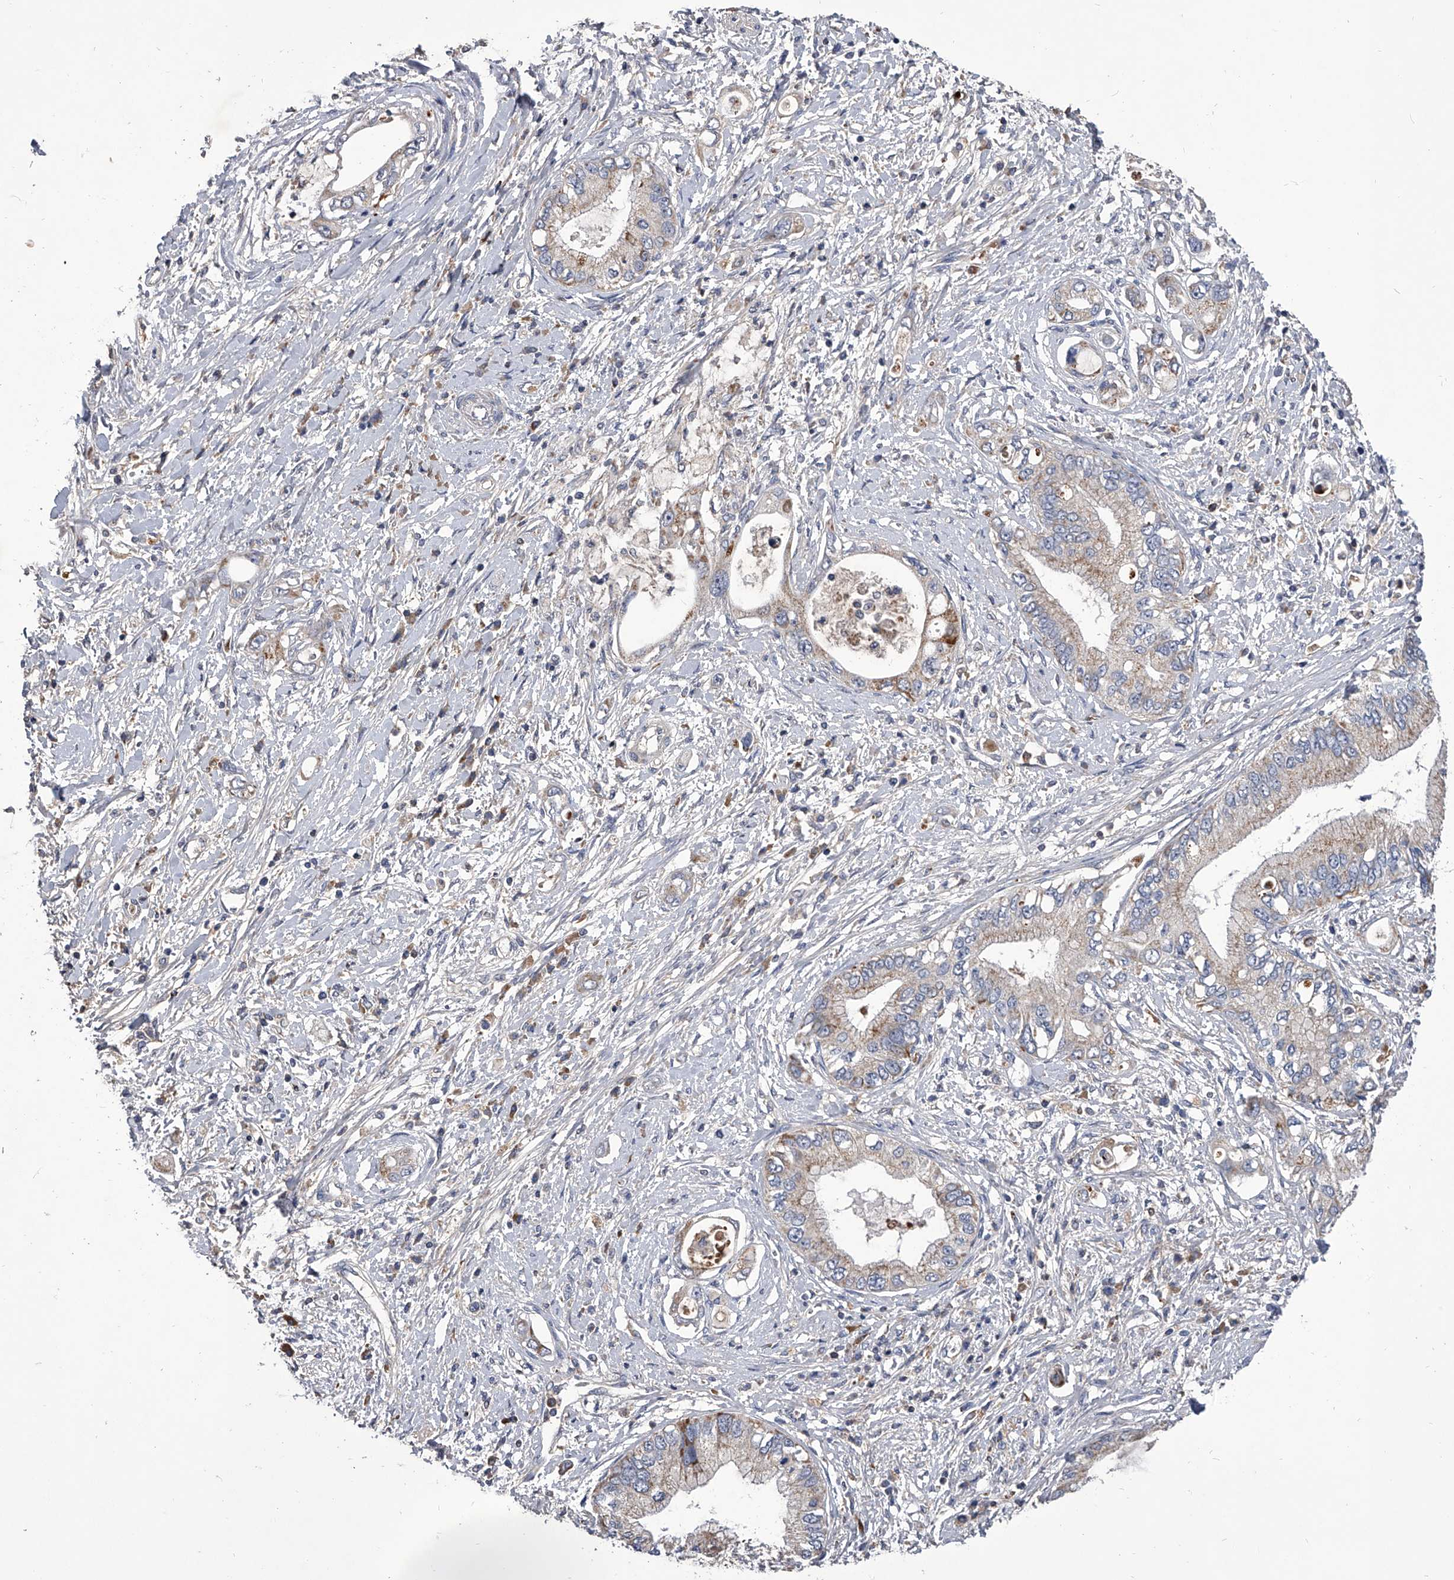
{"staining": {"intensity": "weak", "quantity": "25%-75%", "location": "cytoplasmic/membranous"}, "tissue": "pancreatic cancer", "cell_type": "Tumor cells", "image_type": "cancer", "snomed": [{"axis": "morphology", "description": "Inflammation, NOS"}, {"axis": "morphology", "description": "Adenocarcinoma, NOS"}, {"axis": "topography", "description": "Pancreas"}], "caption": "Pancreatic cancer stained with a protein marker displays weak staining in tumor cells.", "gene": "NRP1", "patient": {"sex": "female", "age": 56}}